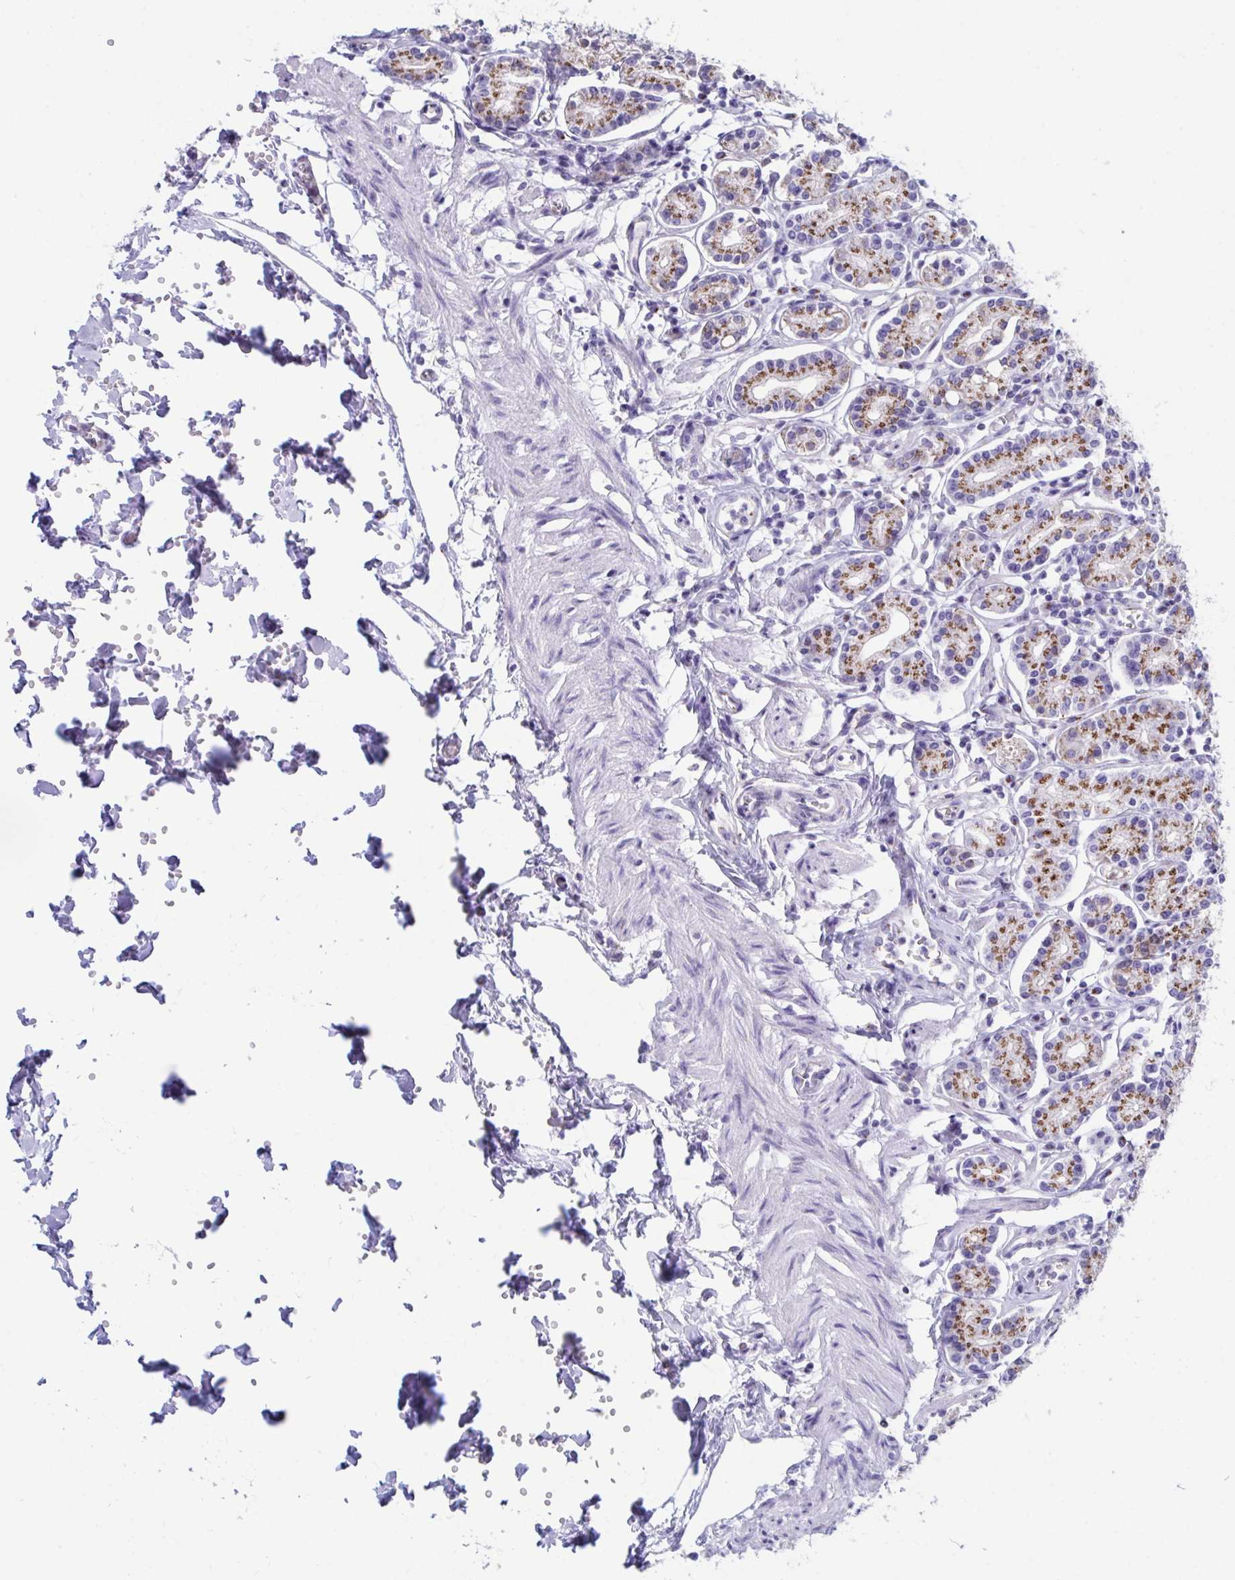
{"staining": {"intensity": "moderate", "quantity": "<25%", "location": "cytoplasmic/membranous"}, "tissue": "stomach", "cell_type": "Glandular cells", "image_type": "normal", "snomed": [{"axis": "morphology", "description": "Normal tissue, NOS"}, {"axis": "topography", "description": "Stomach"}], "caption": "Moderate cytoplasmic/membranous expression is appreciated in about <25% of glandular cells in unremarkable stomach. The staining was performed using DAB (3,3'-diaminobenzidine), with brown indicating positive protein expression. Nuclei are stained blue with hematoxylin.", "gene": "SCLY", "patient": {"sex": "female", "age": 62}}